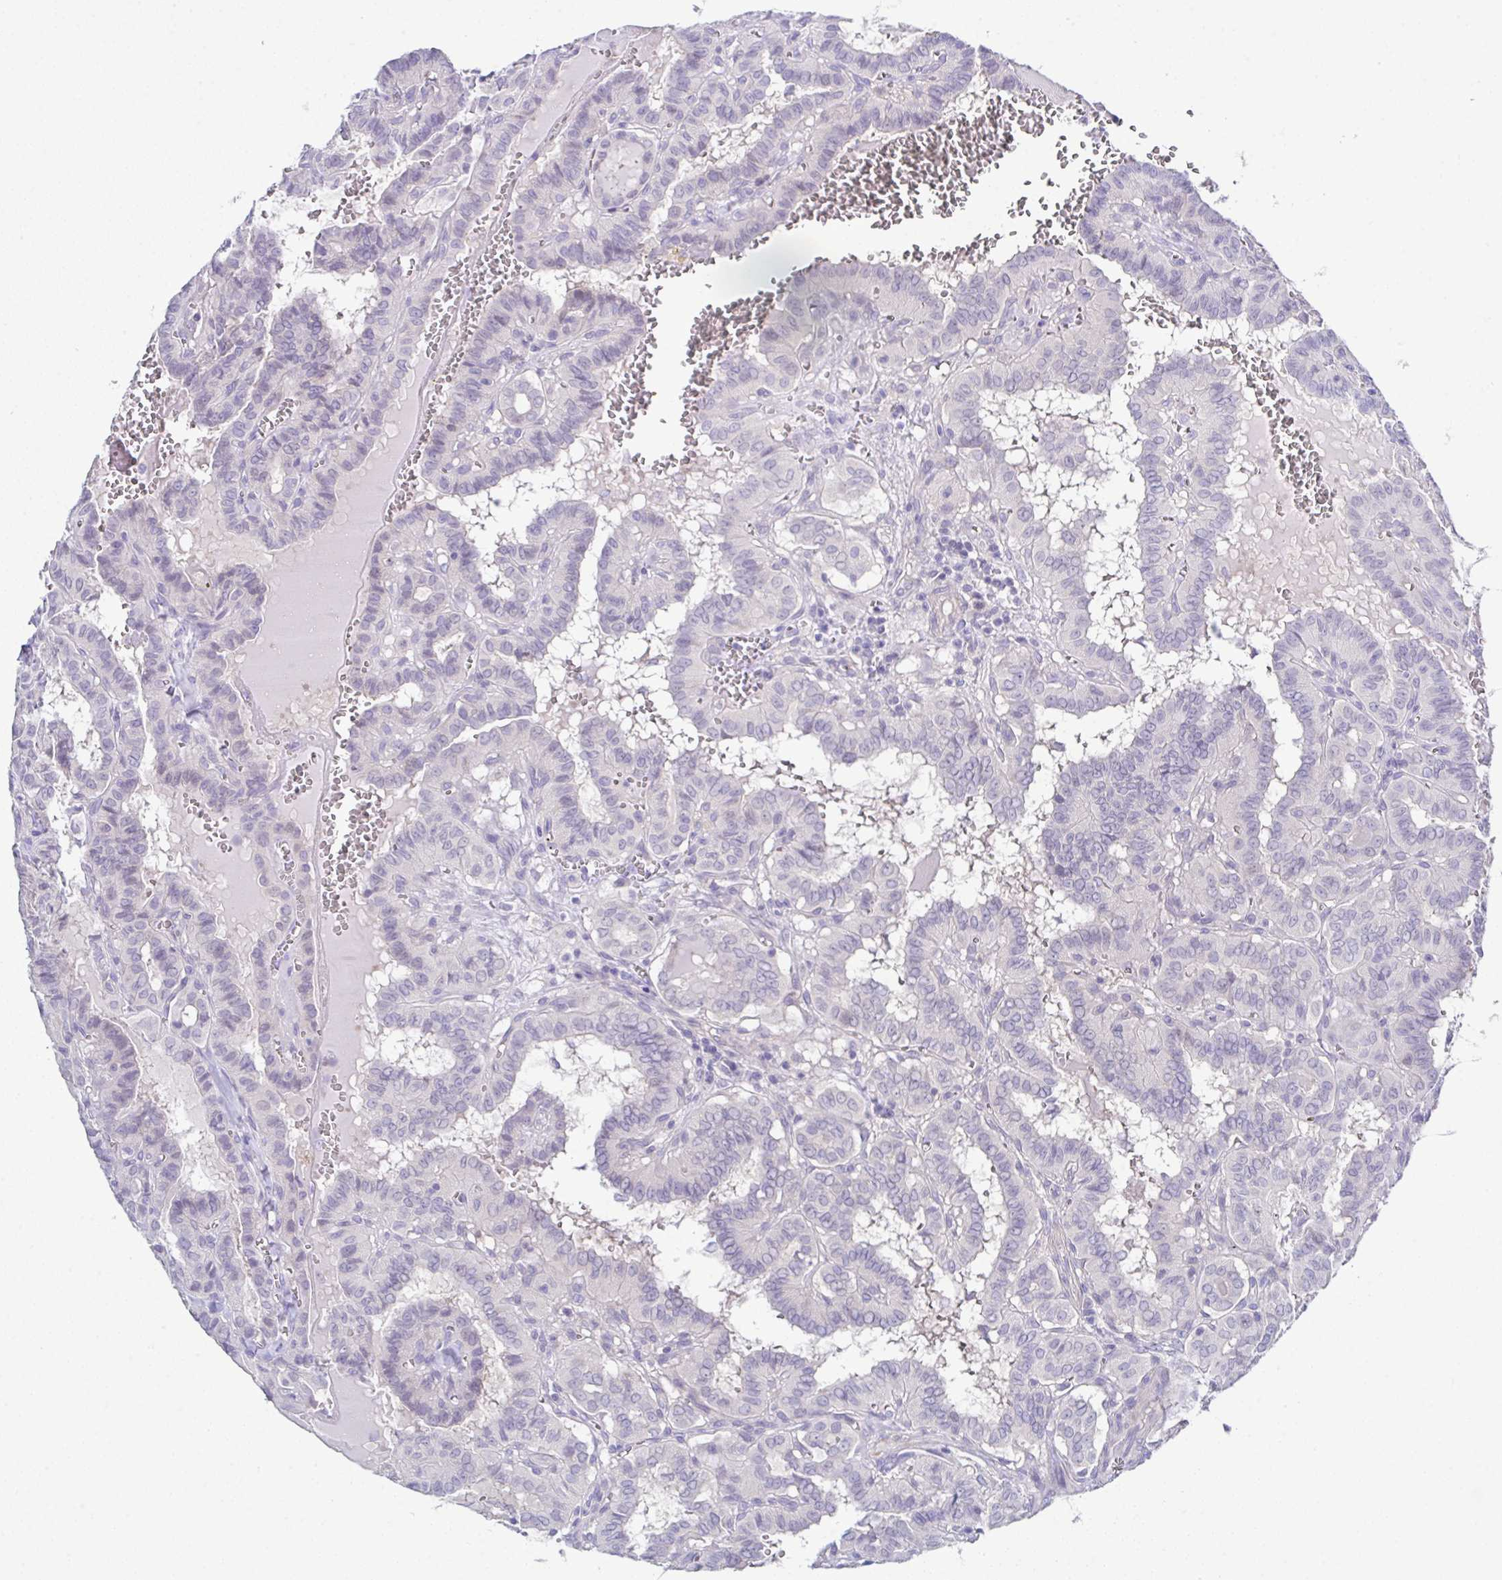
{"staining": {"intensity": "negative", "quantity": "none", "location": "none"}, "tissue": "thyroid cancer", "cell_type": "Tumor cells", "image_type": "cancer", "snomed": [{"axis": "morphology", "description": "Papillary adenocarcinoma, NOS"}, {"axis": "topography", "description": "Thyroid gland"}], "caption": "Immunohistochemistry histopathology image of human thyroid papillary adenocarcinoma stained for a protein (brown), which demonstrates no expression in tumor cells. (Stains: DAB (3,3'-diaminobenzidine) IHC with hematoxylin counter stain, Microscopy: brightfield microscopy at high magnification).", "gene": "CFAP97D1", "patient": {"sex": "female", "age": 21}}